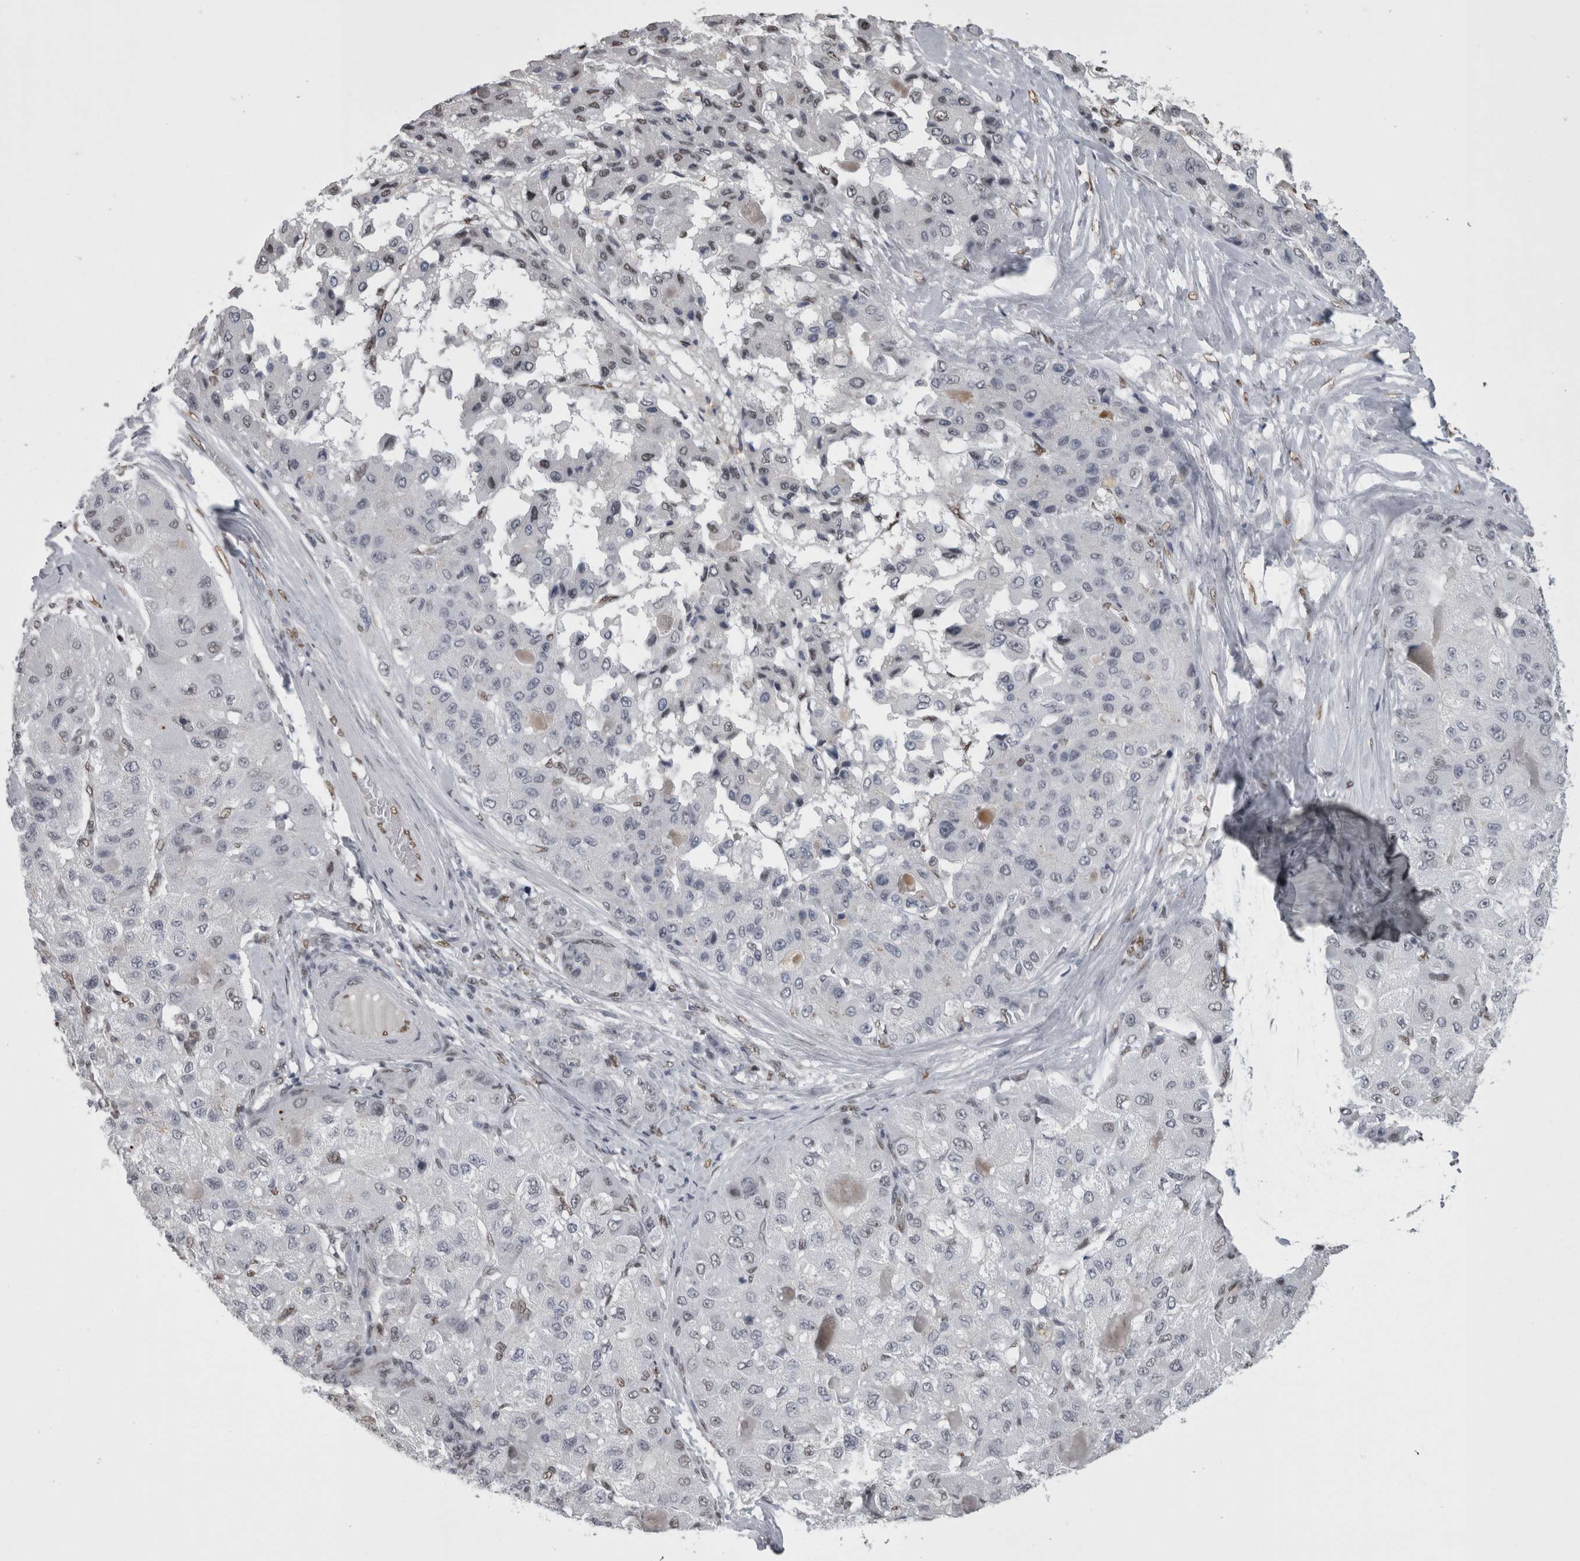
{"staining": {"intensity": "negative", "quantity": "none", "location": "none"}, "tissue": "liver cancer", "cell_type": "Tumor cells", "image_type": "cancer", "snomed": [{"axis": "morphology", "description": "Carcinoma, Hepatocellular, NOS"}, {"axis": "topography", "description": "Liver"}], "caption": "A histopathology image of human liver hepatocellular carcinoma is negative for staining in tumor cells.", "gene": "C1orf54", "patient": {"sex": "male", "age": 80}}